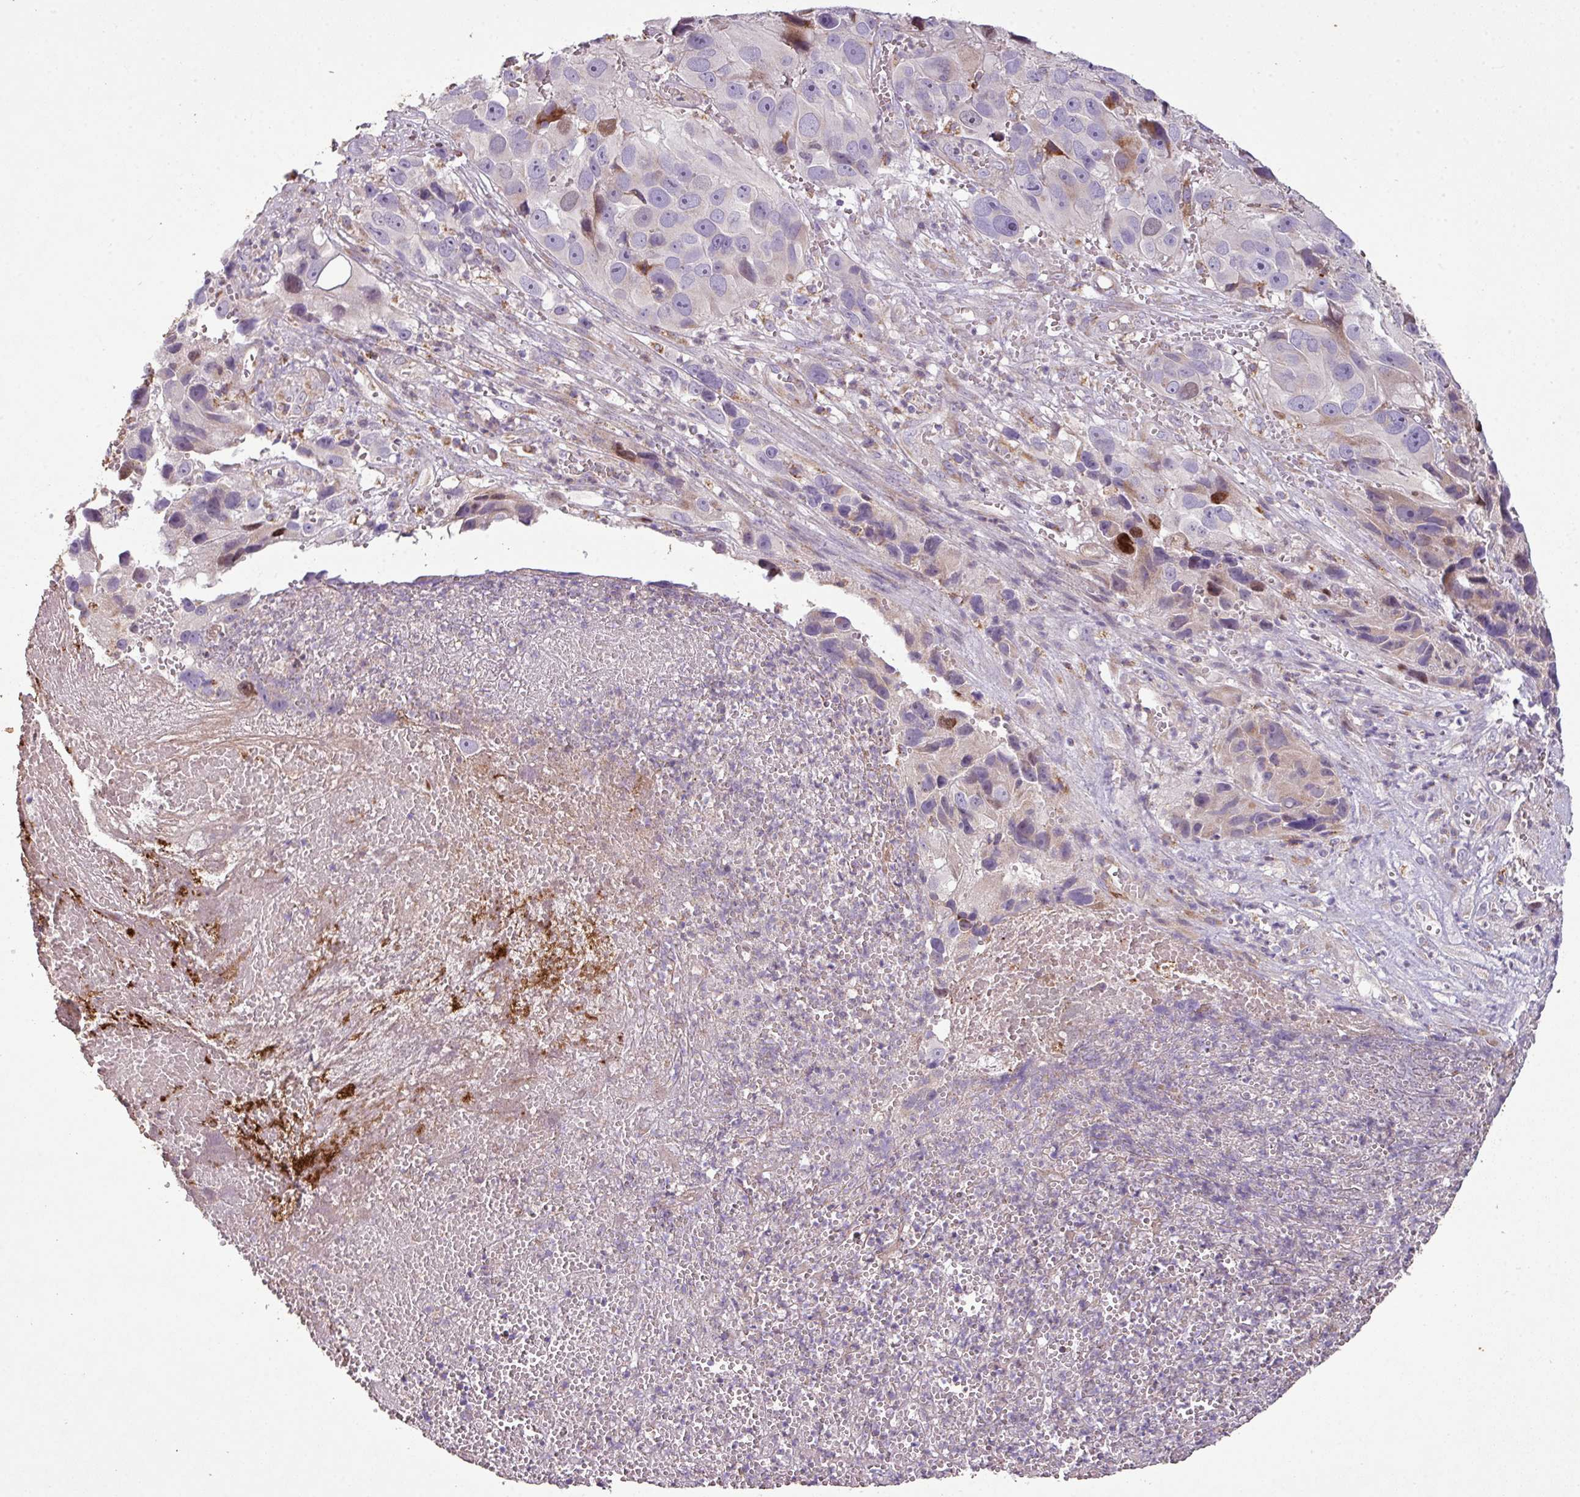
{"staining": {"intensity": "negative", "quantity": "none", "location": "none"}, "tissue": "melanoma", "cell_type": "Tumor cells", "image_type": "cancer", "snomed": [{"axis": "morphology", "description": "Malignant melanoma, NOS"}, {"axis": "topography", "description": "Skin"}], "caption": "High power microscopy micrograph of an immunohistochemistry (IHC) image of malignant melanoma, revealing no significant expression in tumor cells.", "gene": "SQOR", "patient": {"sex": "male", "age": 84}}